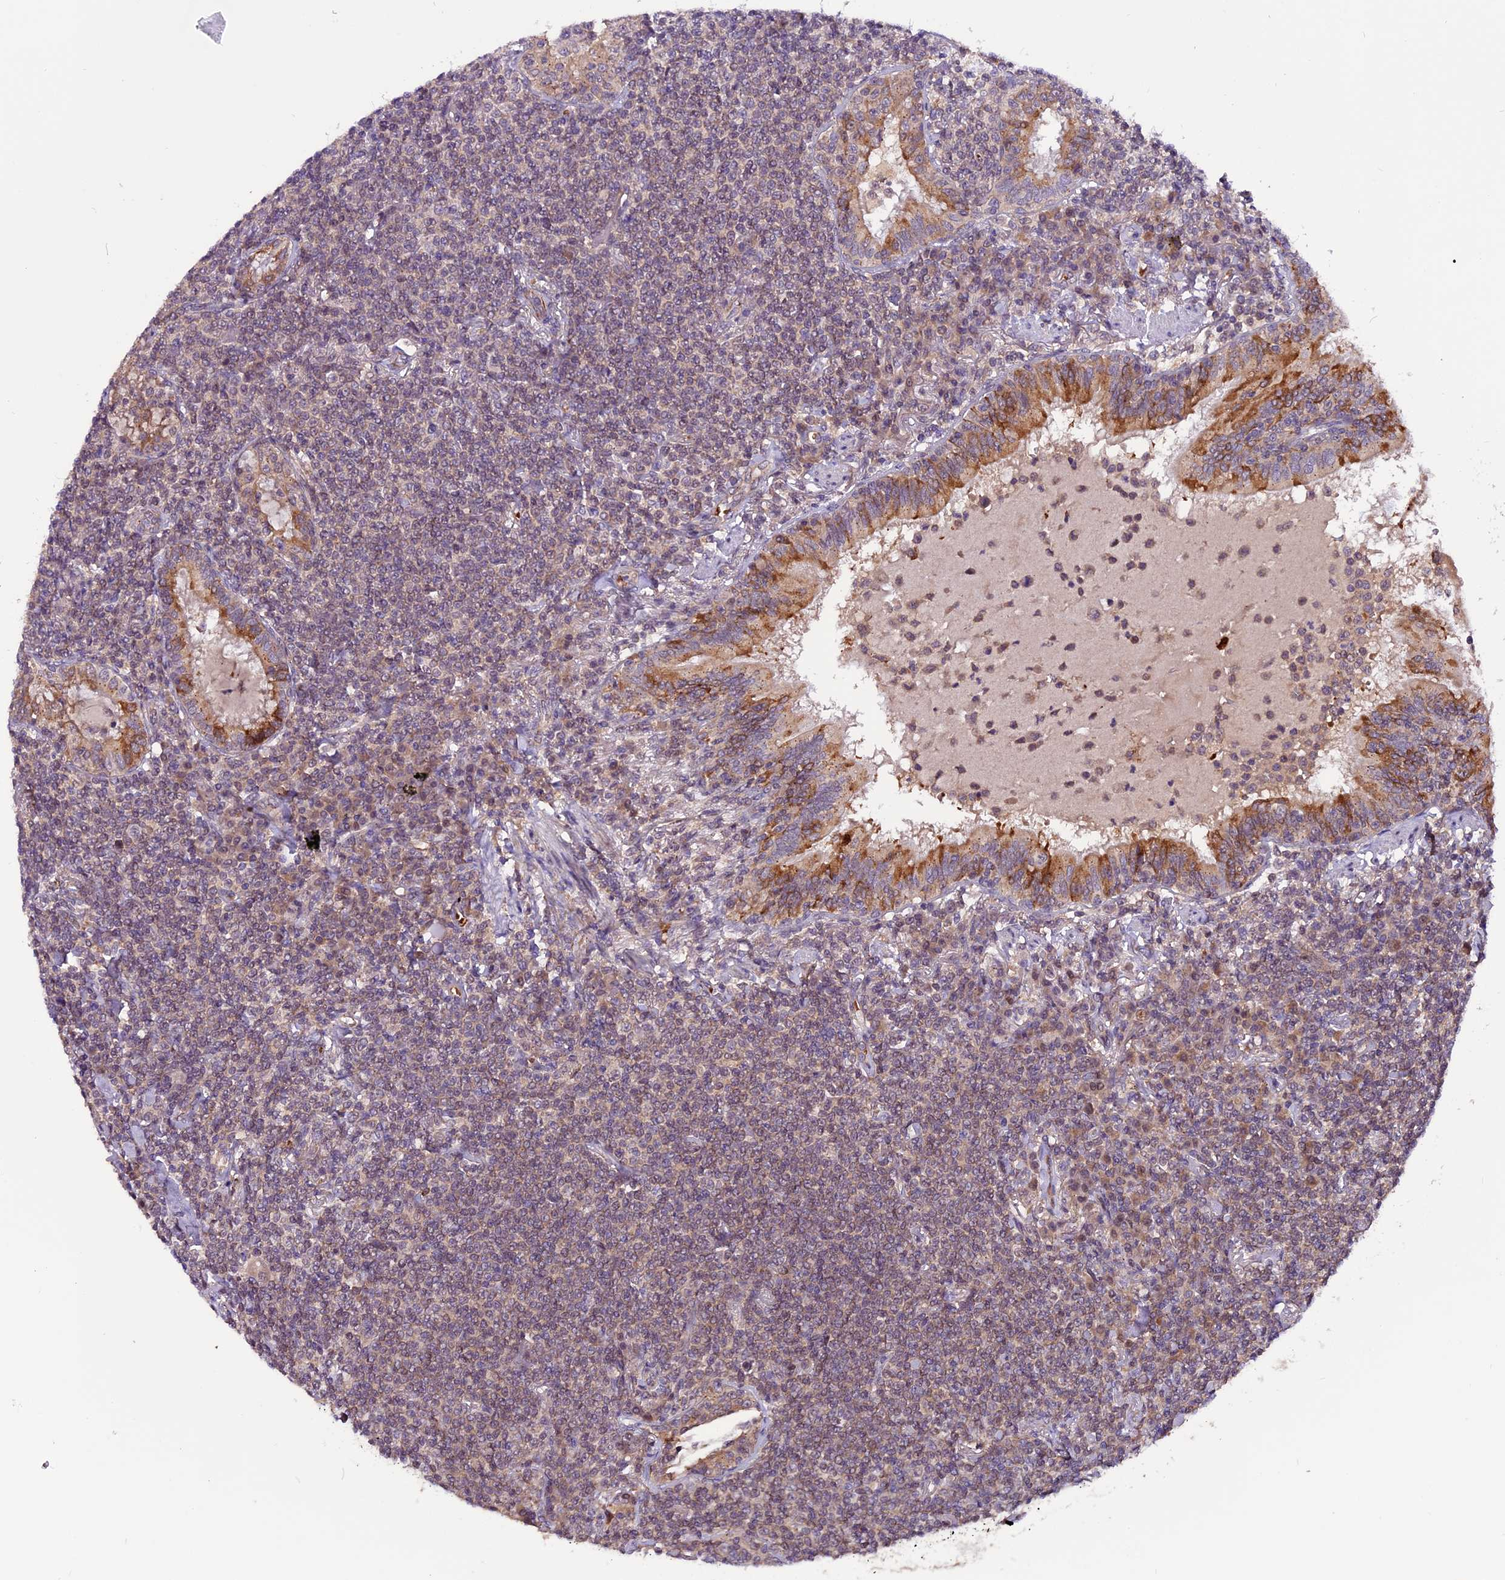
{"staining": {"intensity": "weak", "quantity": "25%-75%", "location": "cytoplasmic/membranous"}, "tissue": "lymphoma", "cell_type": "Tumor cells", "image_type": "cancer", "snomed": [{"axis": "morphology", "description": "Malignant lymphoma, non-Hodgkin's type, Low grade"}, {"axis": "topography", "description": "Lung"}], "caption": "This is an image of immunohistochemistry (IHC) staining of malignant lymphoma, non-Hodgkin's type (low-grade), which shows weak positivity in the cytoplasmic/membranous of tumor cells.", "gene": "RINL", "patient": {"sex": "female", "age": 71}}